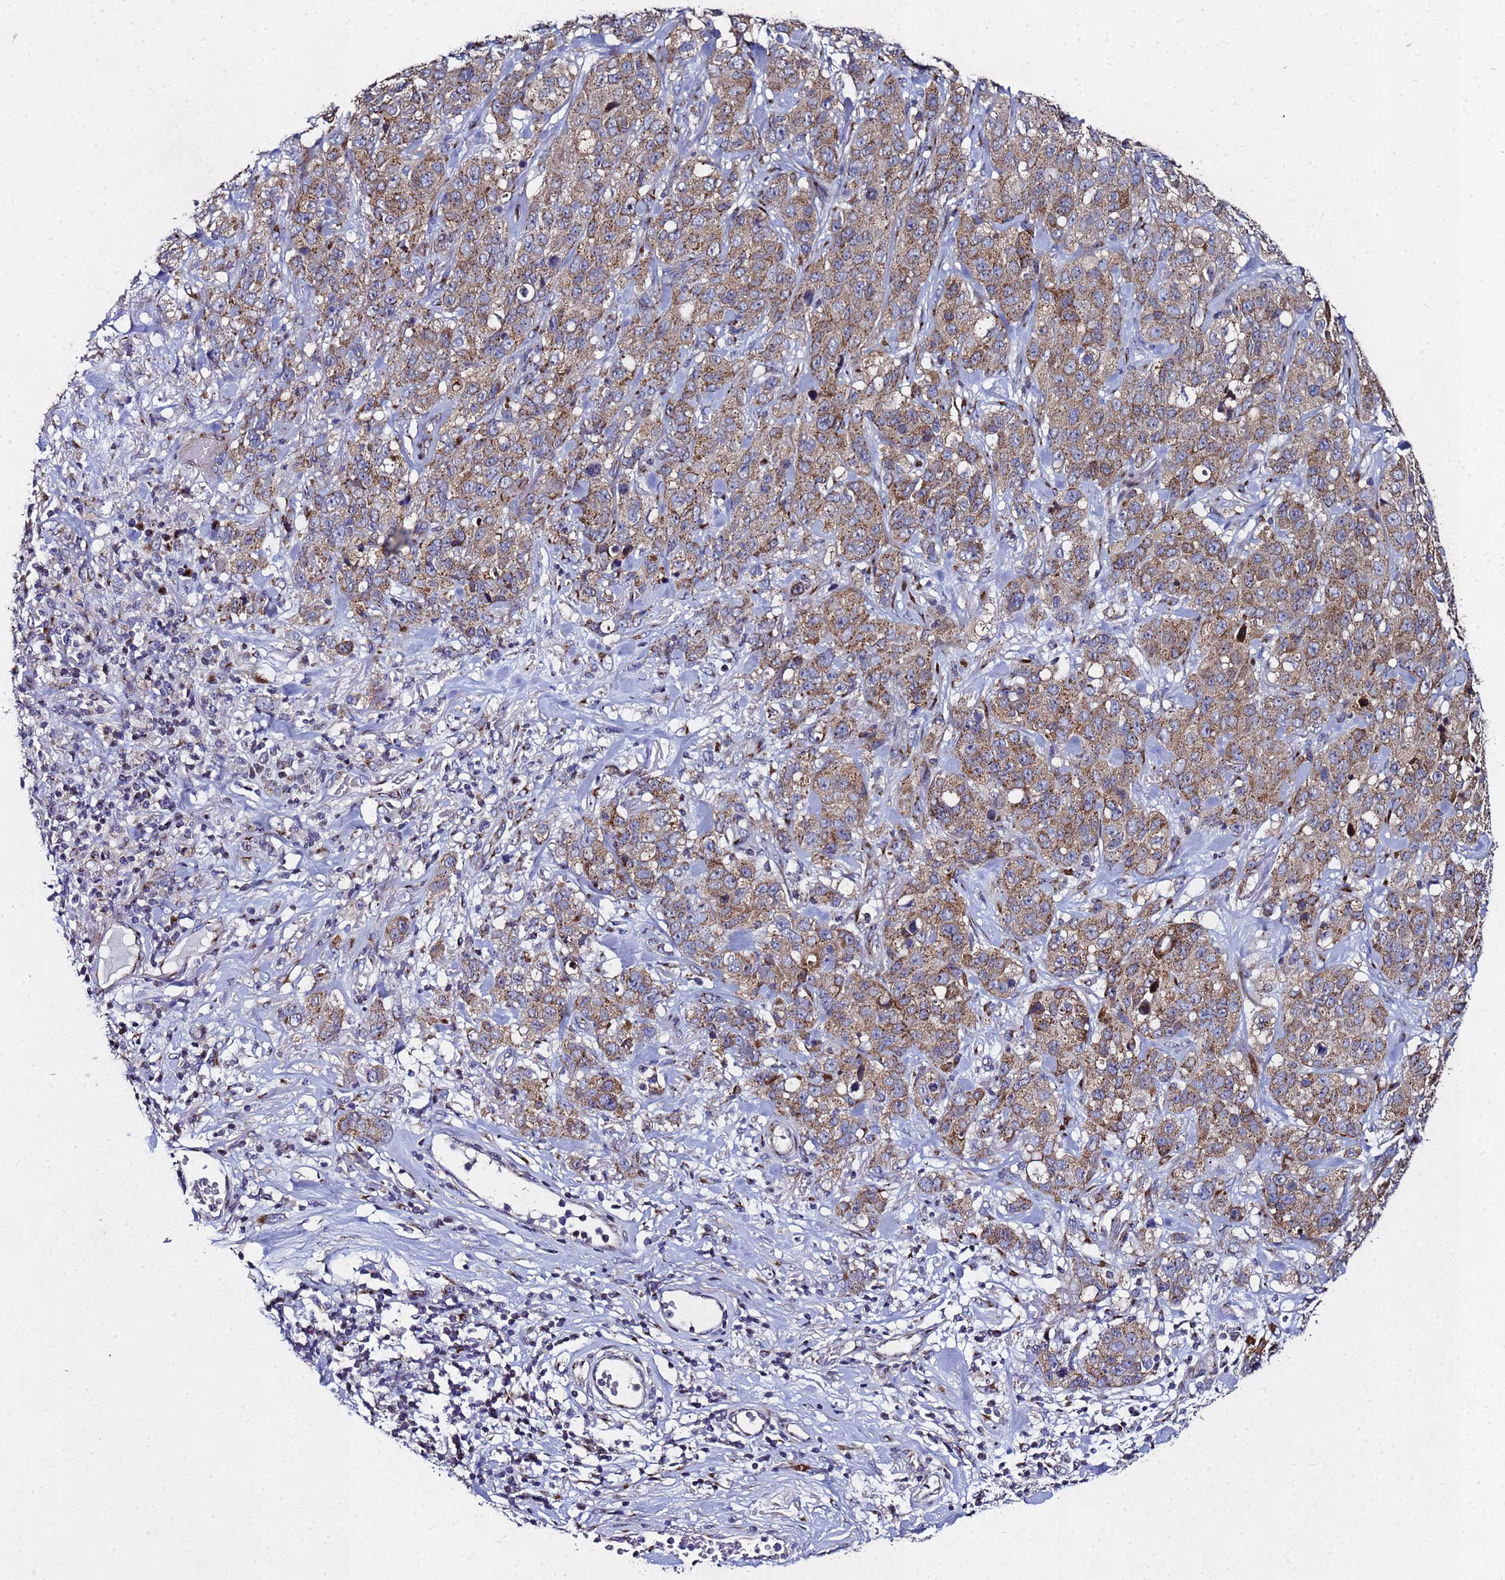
{"staining": {"intensity": "moderate", "quantity": ">75%", "location": "cytoplasmic/membranous"}, "tissue": "stomach cancer", "cell_type": "Tumor cells", "image_type": "cancer", "snomed": [{"axis": "morphology", "description": "Adenocarcinoma, NOS"}, {"axis": "topography", "description": "Stomach"}], "caption": "Tumor cells display moderate cytoplasmic/membranous staining in about >75% of cells in stomach cancer (adenocarcinoma). (DAB (3,3'-diaminobenzidine) IHC with brightfield microscopy, high magnification).", "gene": "NSUN6", "patient": {"sex": "male", "age": 48}}